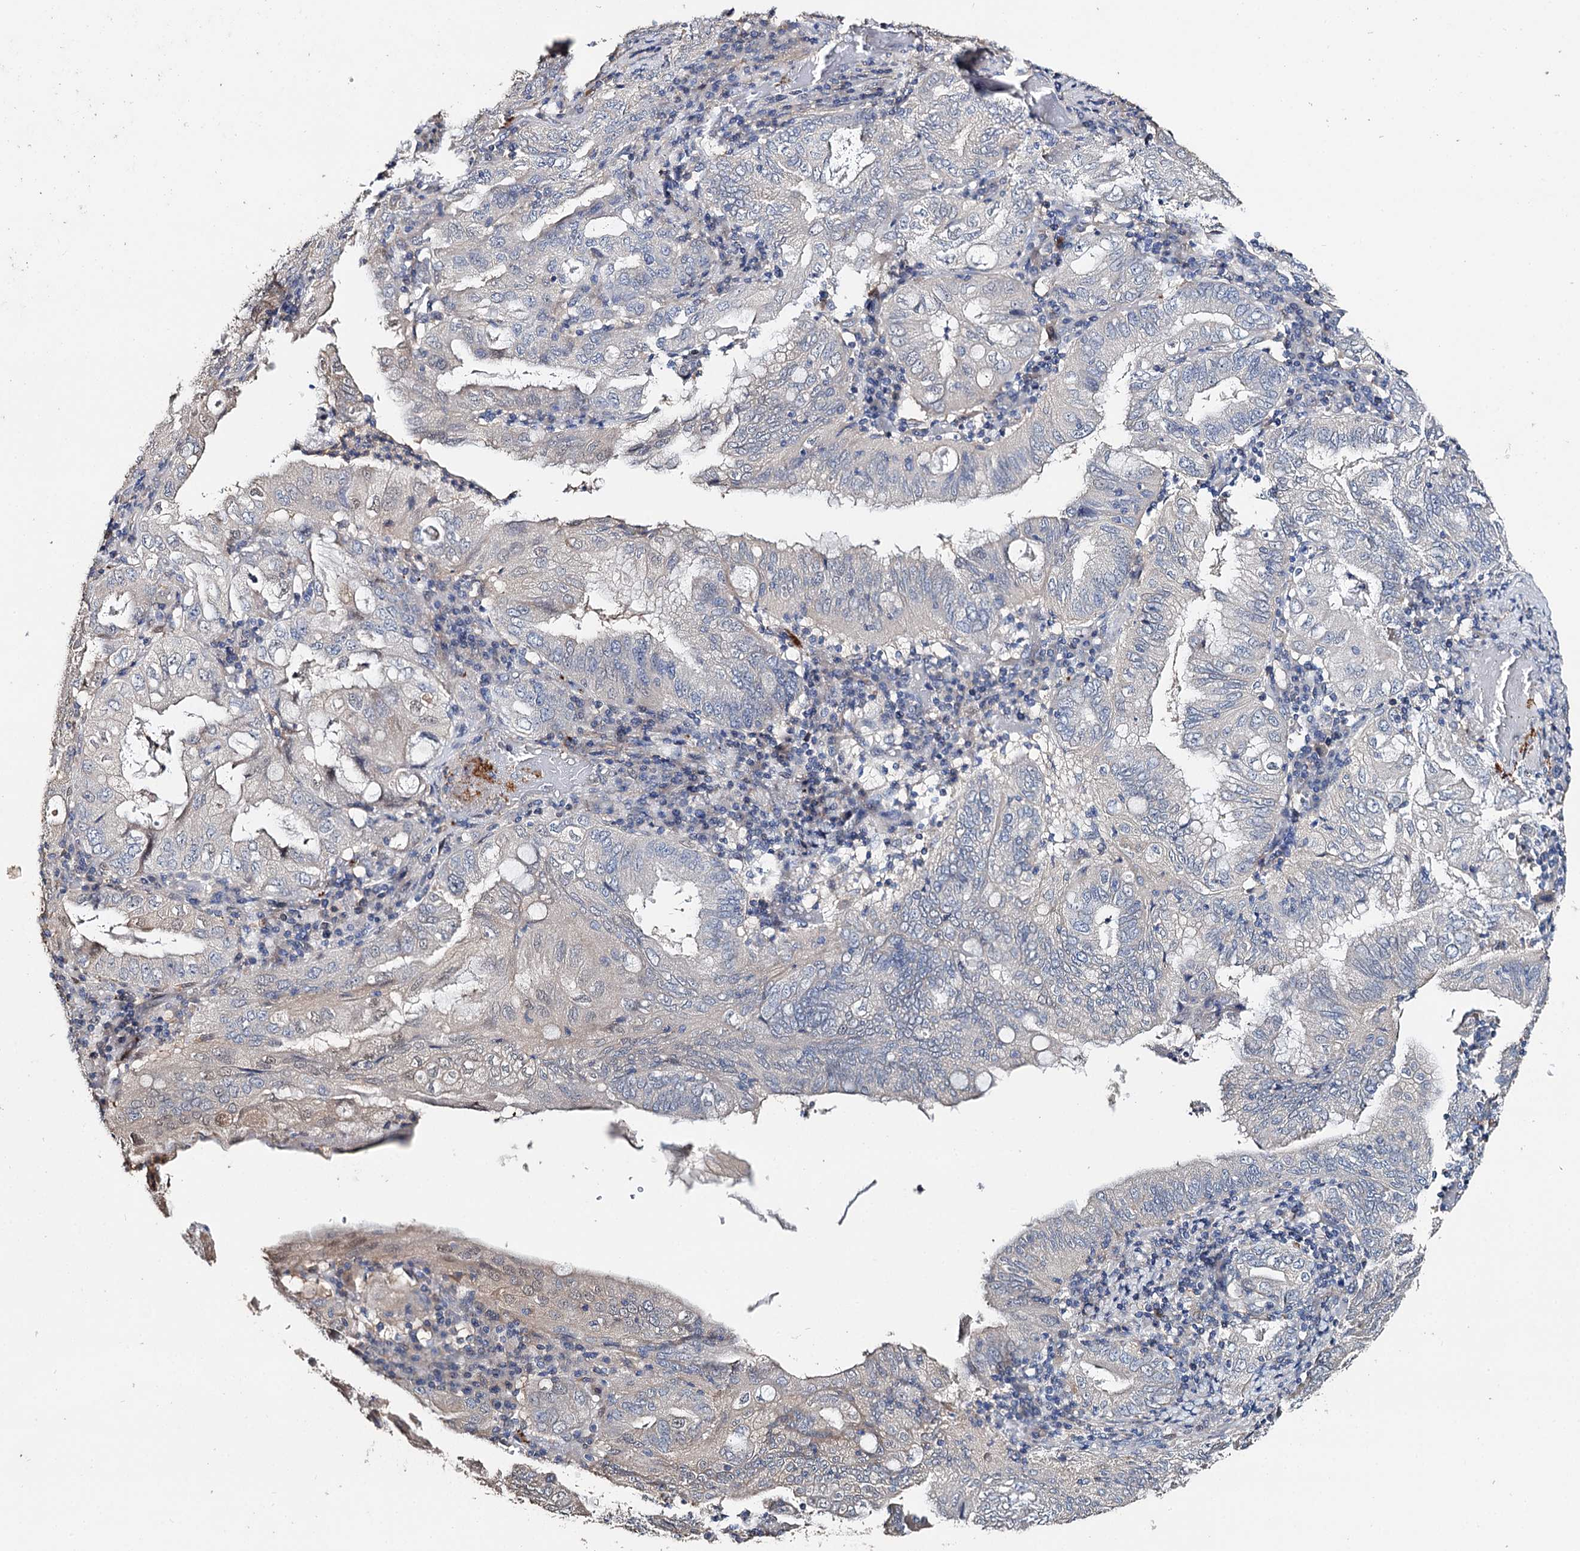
{"staining": {"intensity": "negative", "quantity": "none", "location": "none"}, "tissue": "stomach cancer", "cell_type": "Tumor cells", "image_type": "cancer", "snomed": [{"axis": "morphology", "description": "Normal tissue, NOS"}, {"axis": "morphology", "description": "Adenocarcinoma, NOS"}, {"axis": "topography", "description": "Esophagus"}, {"axis": "topography", "description": "Stomach, upper"}, {"axis": "topography", "description": "Peripheral nerve tissue"}], "caption": "The immunohistochemistry image has no significant expression in tumor cells of stomach cancer tissue.", "gene": "DNAH6", "patient": {"sex": "male", "age": 62}}